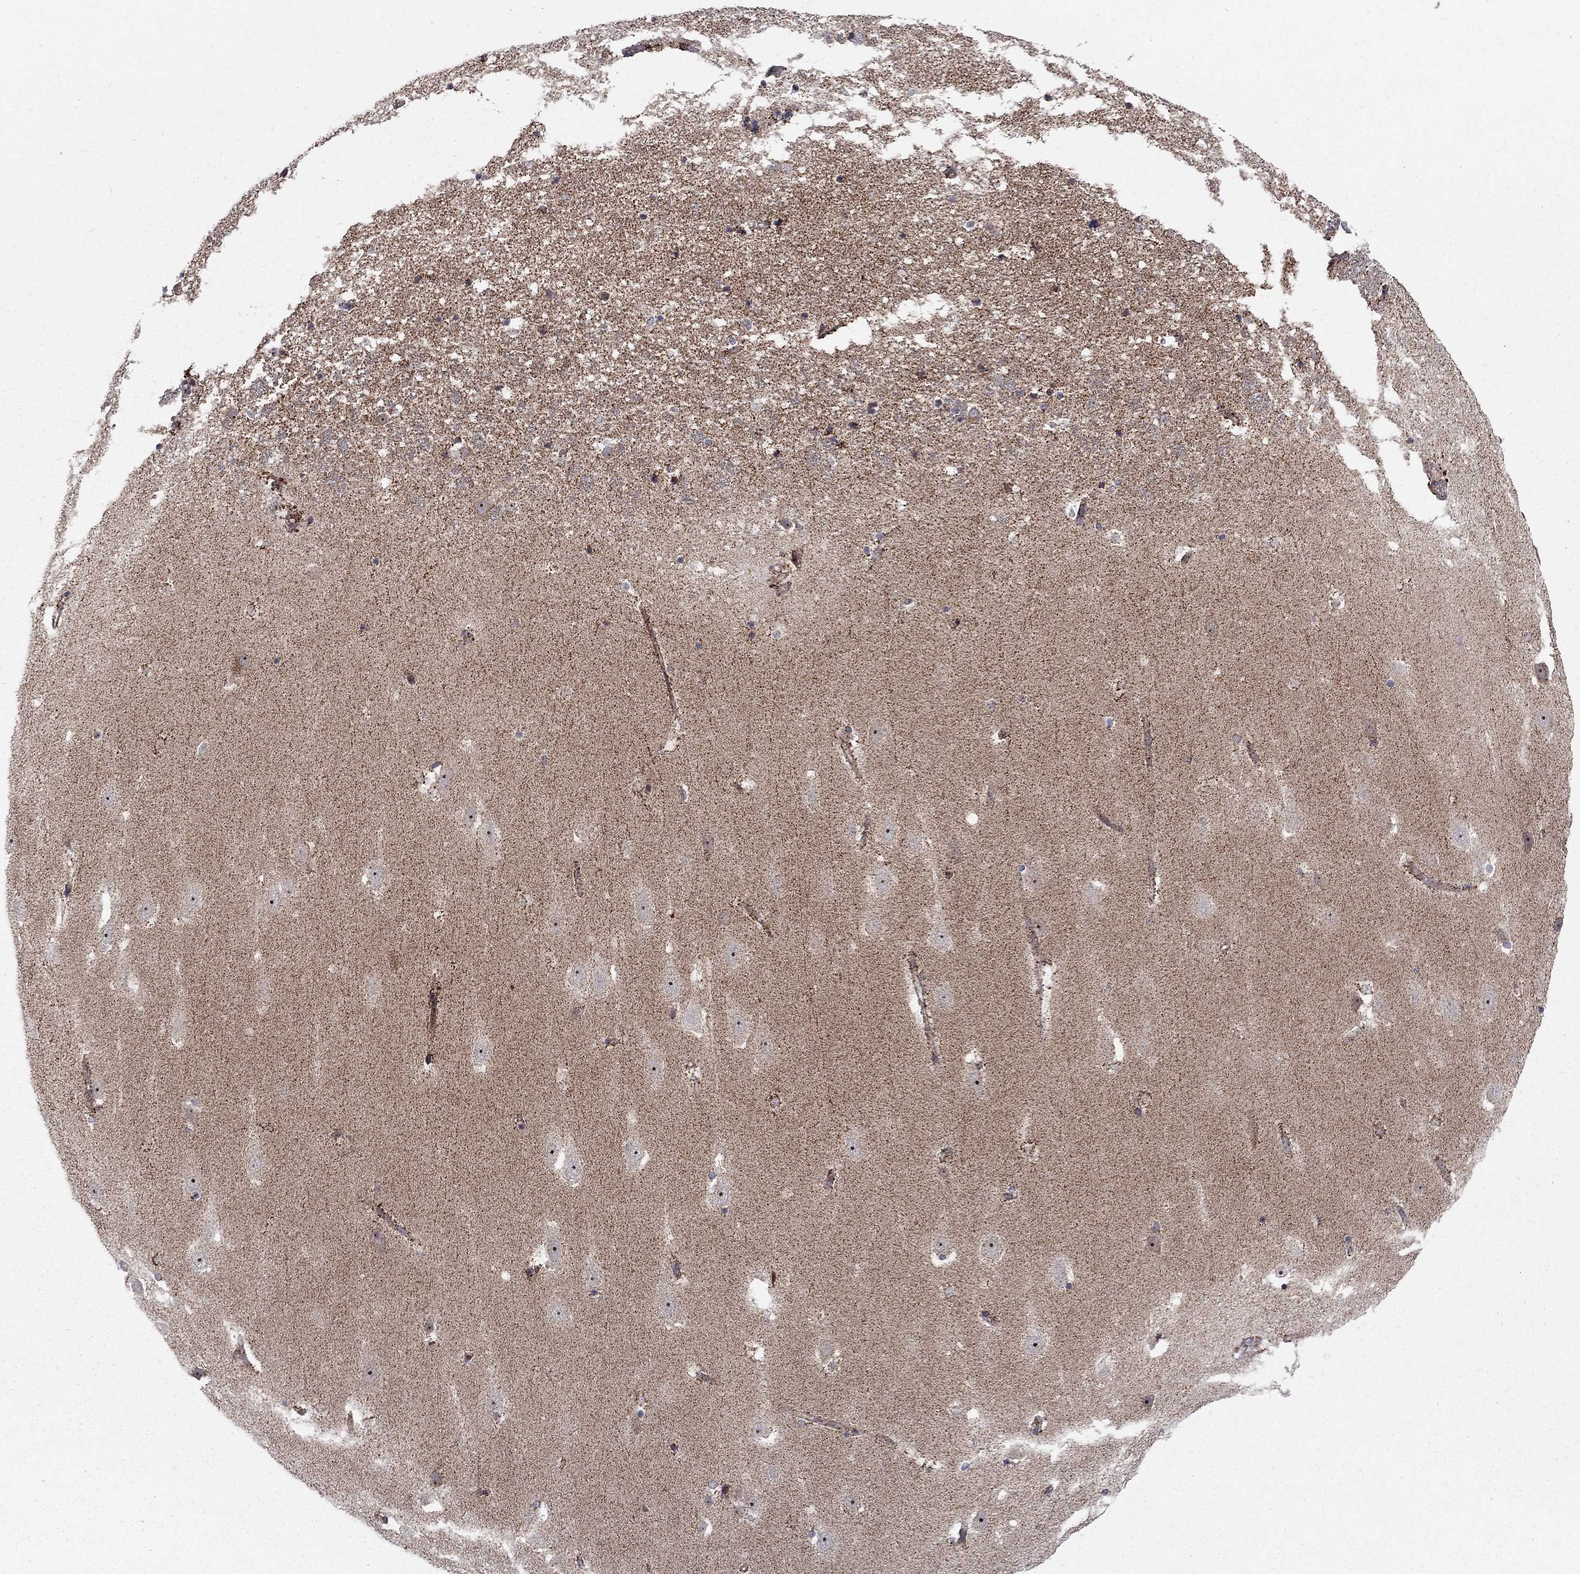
{"staining": {"intensity": "moderate", "quantity": "<25%", "location": "cytoplasmic/membranous"}, "tissue": "hippocampus", "cell_type": "Glial cells", "image_type": "normal", "snomed": [{"axis": "morphology", "description": "Normal tissue, NOS"}, {"axis": "topography", "description": "Hippocampus"}], "caption": "Immunohistochemical staining of benign hippocampus shows low levels of moderate cytoplasmic/membranous staining in about <25% of glial cells.", "gene": "ALDH1B1", "patient": {"sex": "male", "age": 49}}